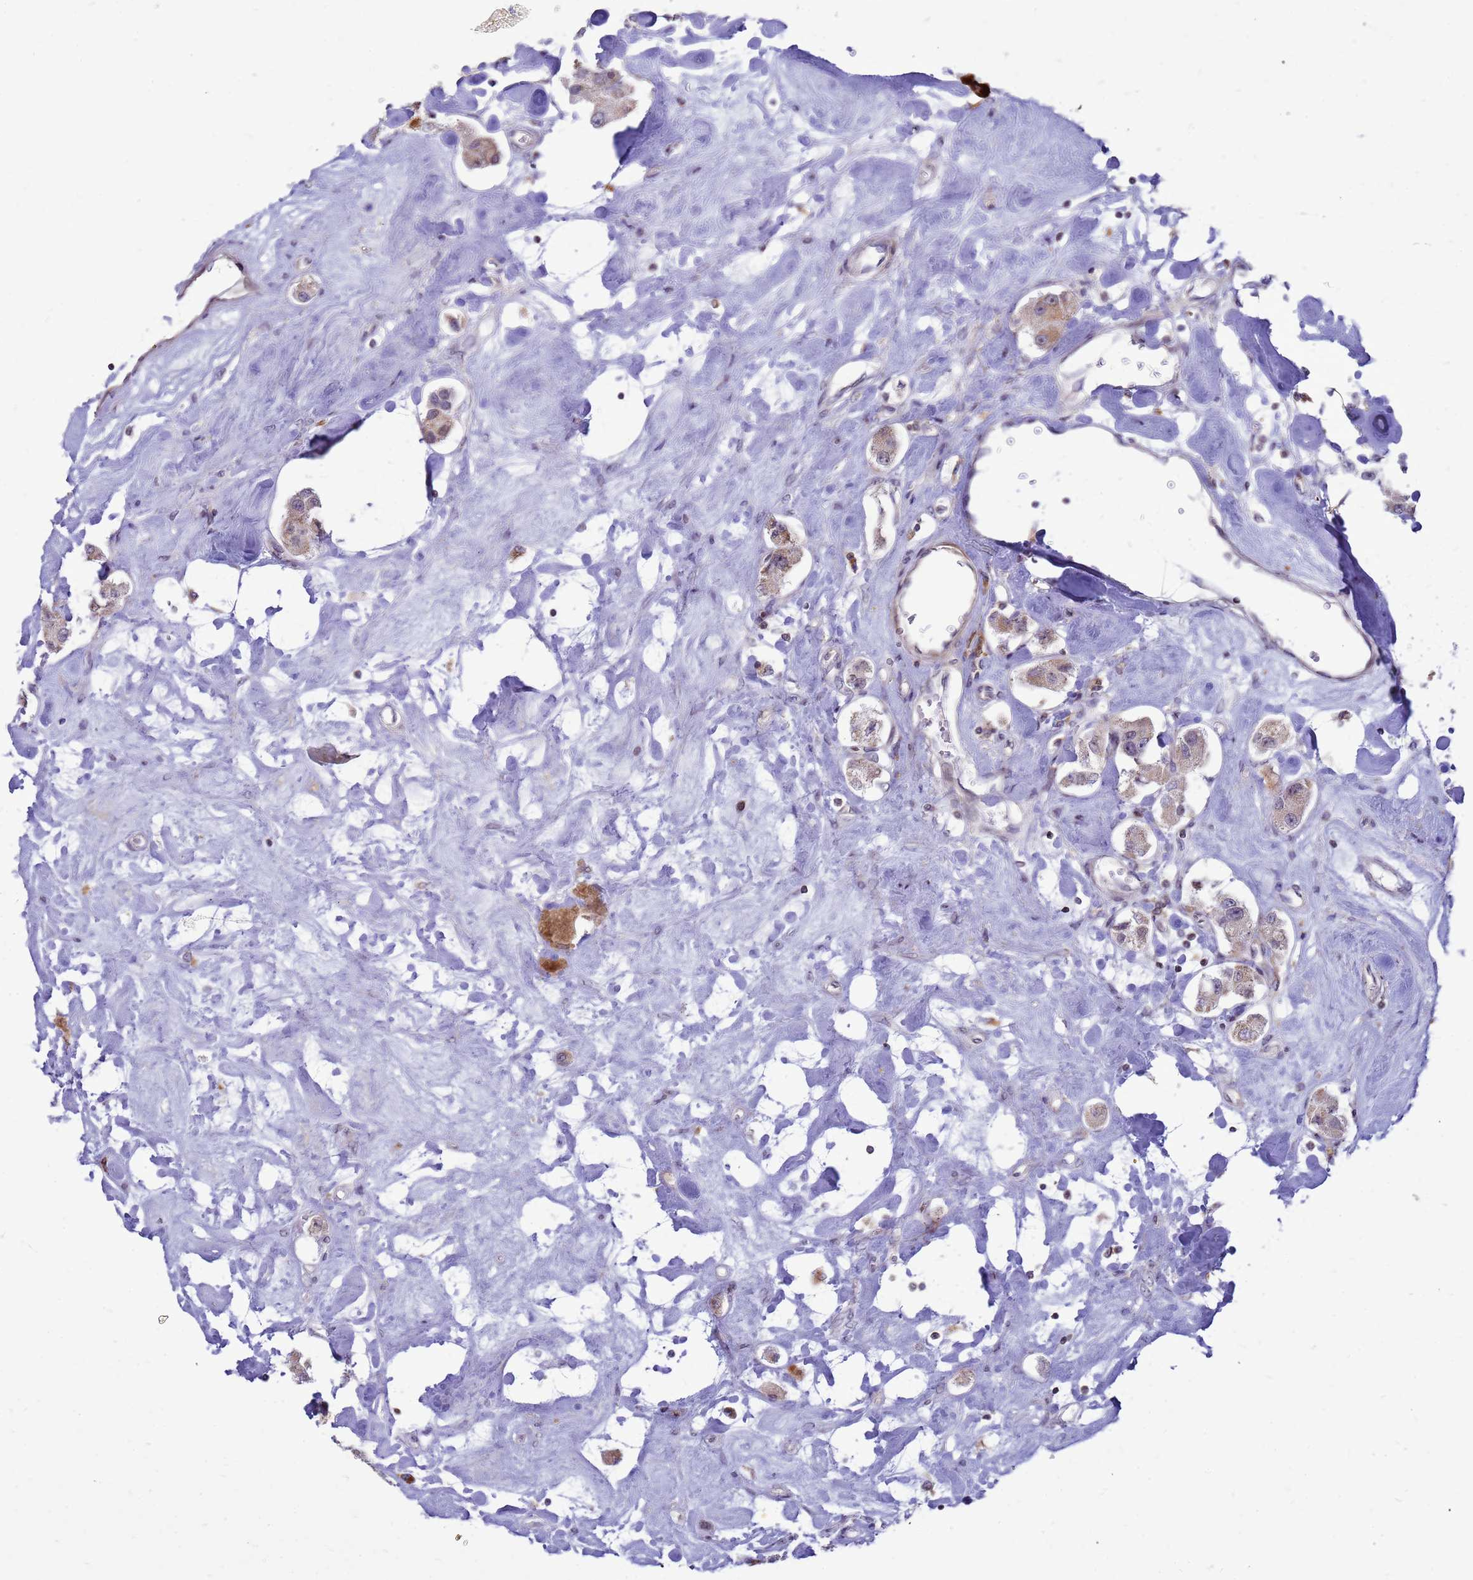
{"staining": {"intensity": "moderate", "quantity": "<25%", "location": "cytoplasmic/membranous"}, "tissue": "carcinoid", "cell_type": "Tumor cells", "image_type": "cancer", "snomed": [{"axis": "morphology", "description": "Carcinoid, malignant, NOS"}, {"axis": "topography", "description": "Pancreas"}], "caption": "An image of carcinoid (malignant) stained for a protein exhibits moderate cytoplasmic/membranous brown staining in tumor cells. (DAB (3,3'-diaminobenzidine) IHC with brightfield microscopy, high magnification).", "gene": "C12orf43", "patient": {"sex": "male", "age": 41}}